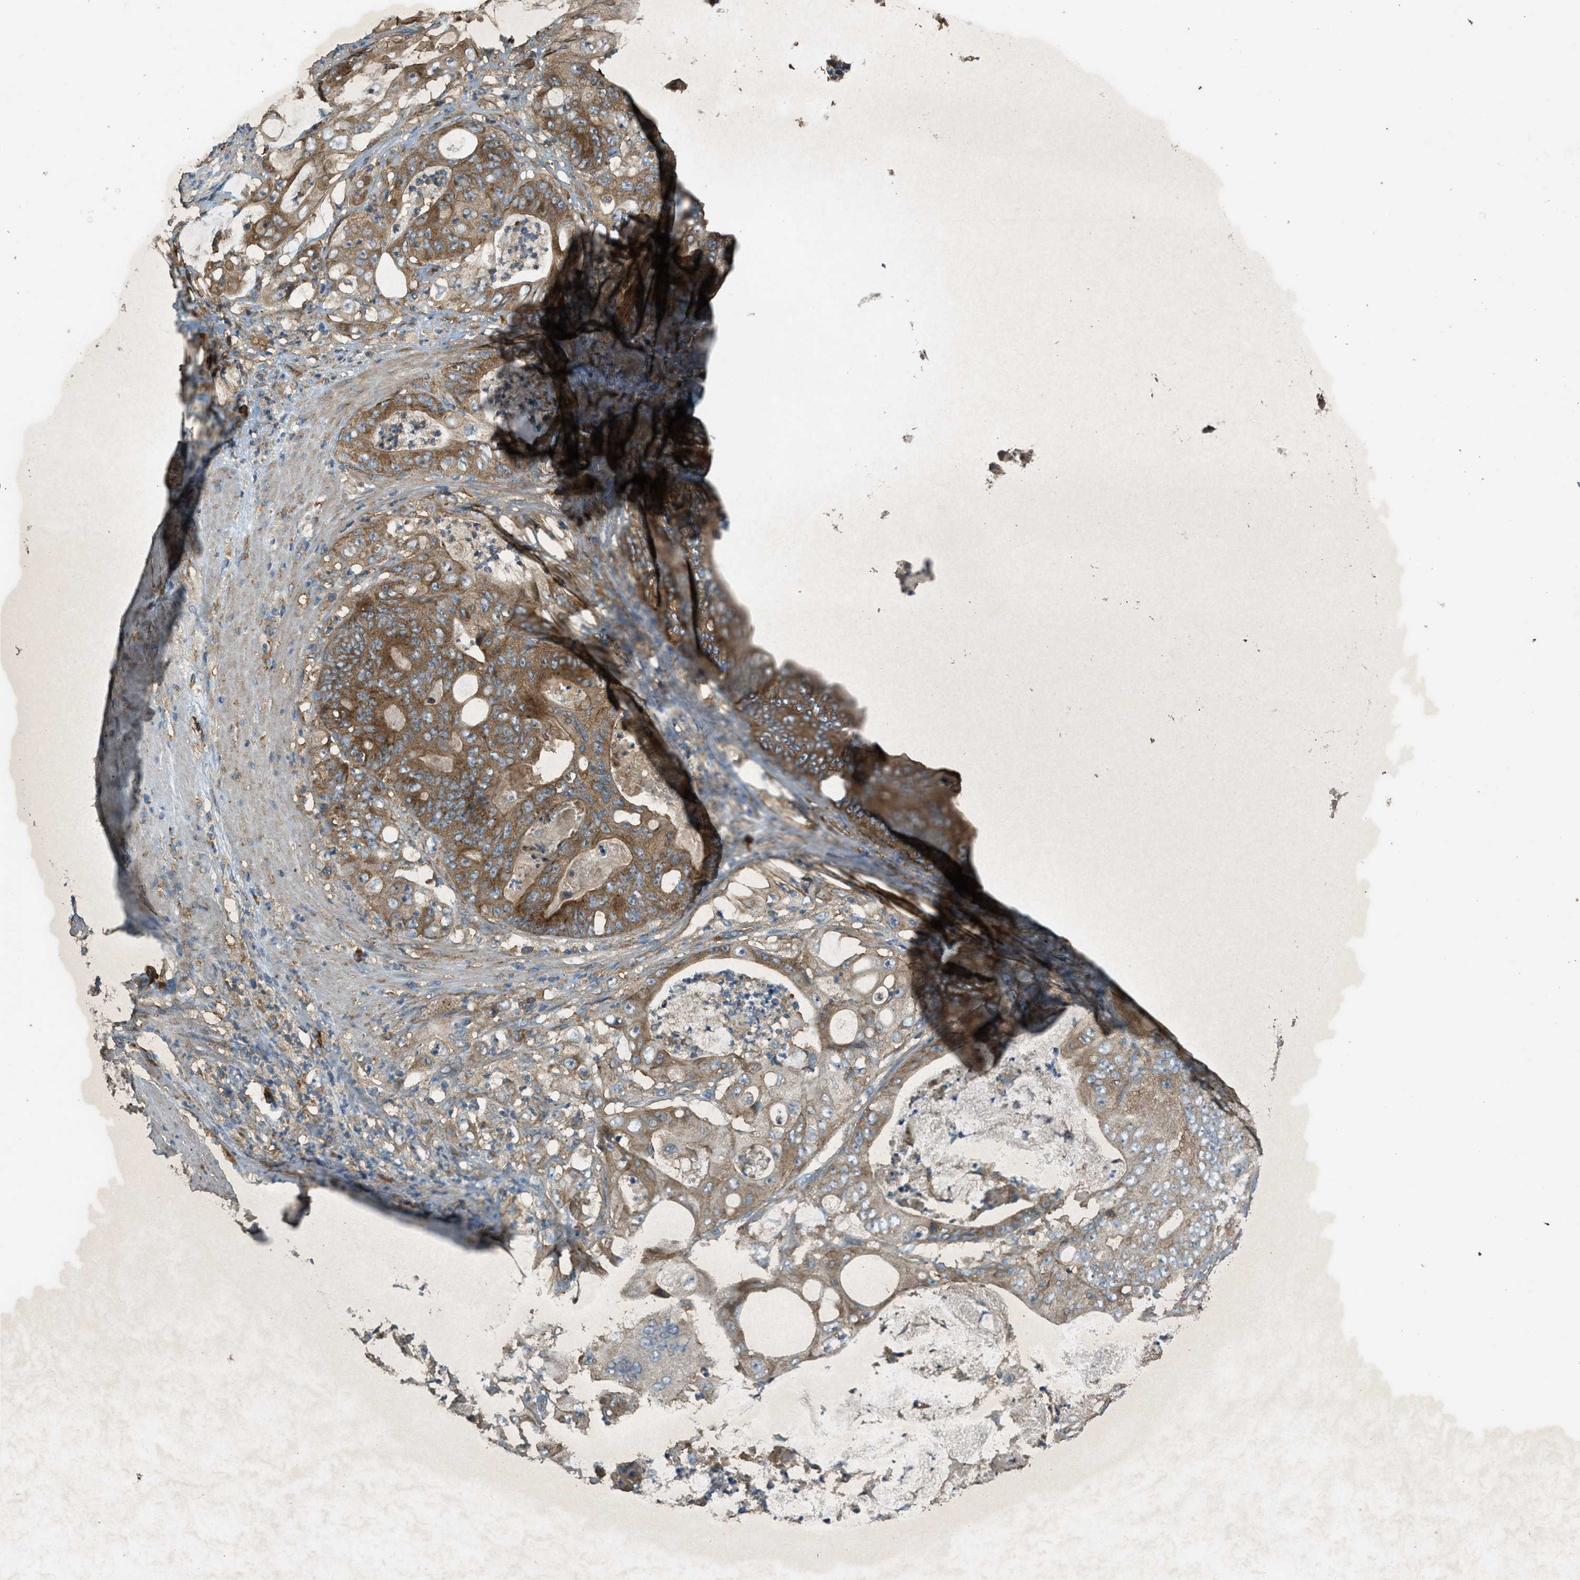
{"staining": {"intensity": "moderate", "quantity": ">75%", "location": "cytoplasmic/membranous"}, "tissue": "stomach cancer", "cell_type": "Tumor cells", "image_type": "cancer", "snomed": [{"axis": "morphology", "description": "Adenocarcinoma, NOS"}, {"axis": "topography", "description": "Stomach"}], "caption": "Immunohistochemical staining of human adenocarcinoma (stomach) reveals medium levels of moderate cytoplasmic/membranous protein expression in about >75% of tumor cells. Immunohistochemistry stains the protein of interest in brown and the nuclei are stained blue.", "gene": "MAP3K8", "patient": {"sex": "female", "age": 73}}